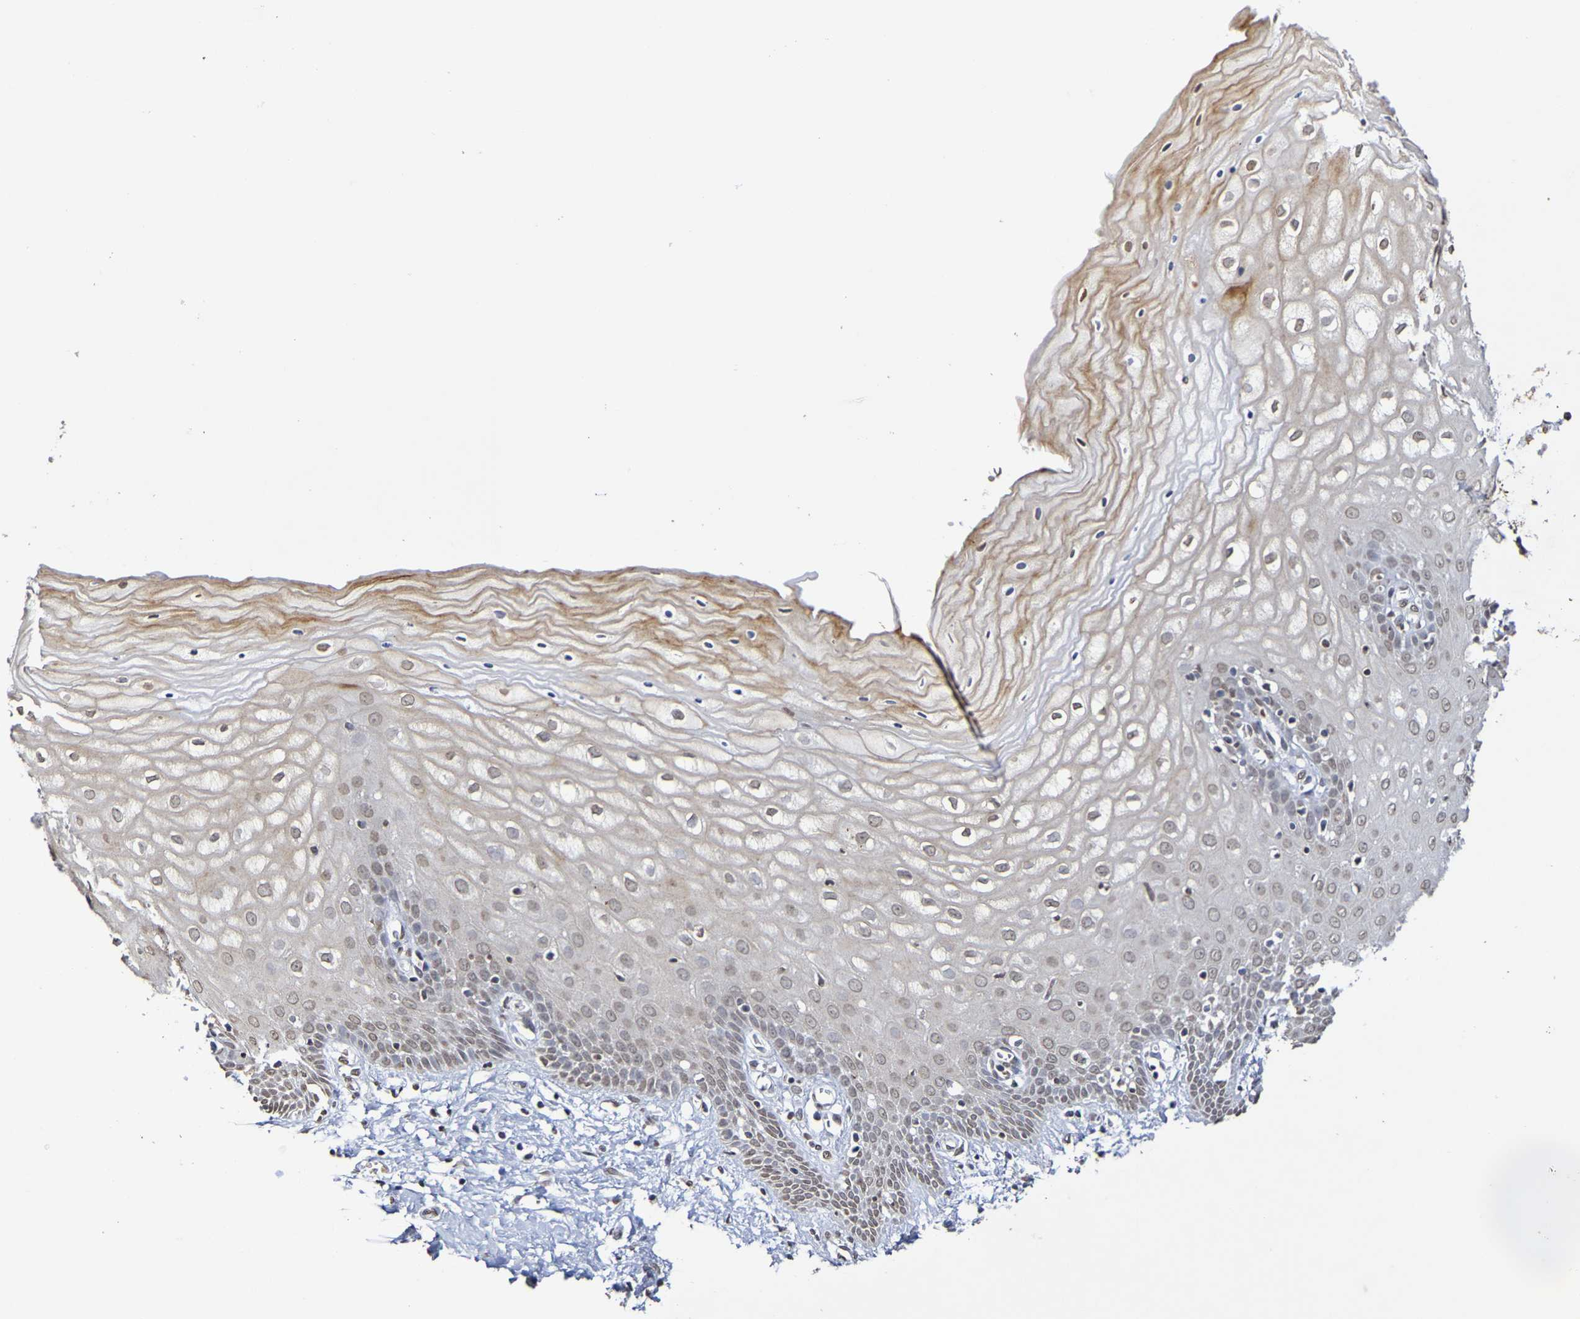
{"staining": {"intensity": "weak", "quantity": ">75%", "location": "nuclear"}, "tissue": "cervix", "cell_type": "Glandular cells", "image_type": "normal", "snomed": [{"axis": "morphology", "description": "Normal tissue, NOS"}, {"axis": "topography", "description": "Cervix"}], "caption": "A micrograph showing weak nuclear staining in about >75% of glandular cells in unremarkable cervix, as visualized by brown immunohistochemical staining.", "gene": "ATF4", "patient": {"sex": "female", "age": 55}}